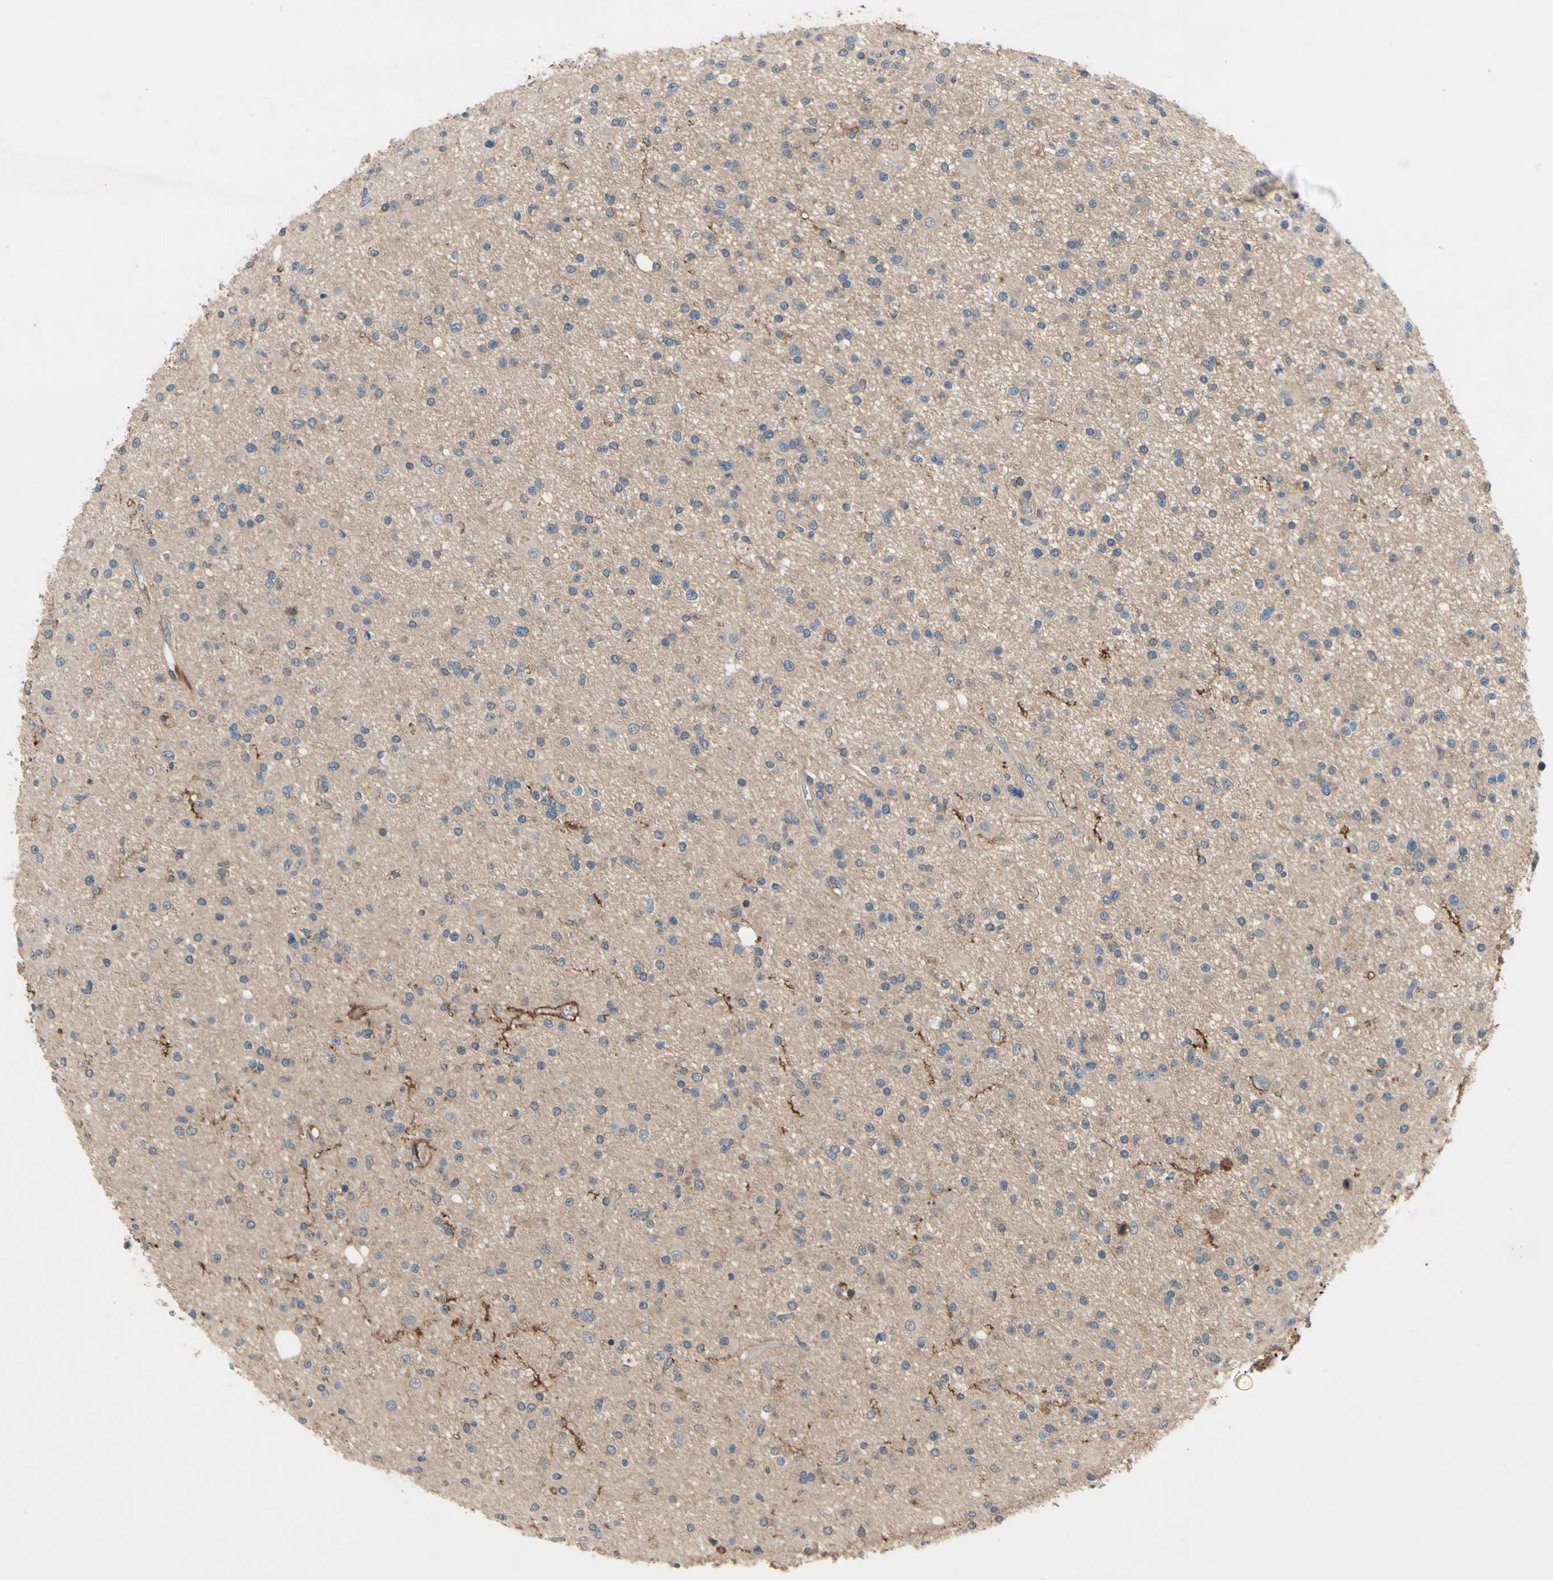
{"staining": {"intensity": "weak", "quantity": "25%-75%", "location": "cytoplasmic/membranous"}, "tissue": "glioma", "cell_type": "Tumor cells", "image_type": "cancer", "snomed": [{"axis": "morphology", "description": "Glioma, malignant, High grade"}, {"axis": "topography", "description": "Brain"}], "caption": "A histopathology image showing weak cytoplasmic/membranous expression in about 25%-75% of tumor cells in glioma, as visualized by brown immunohistochemical staining.", "gene": "ICAM5", "patient": {"sex": "male", "age": 33}}